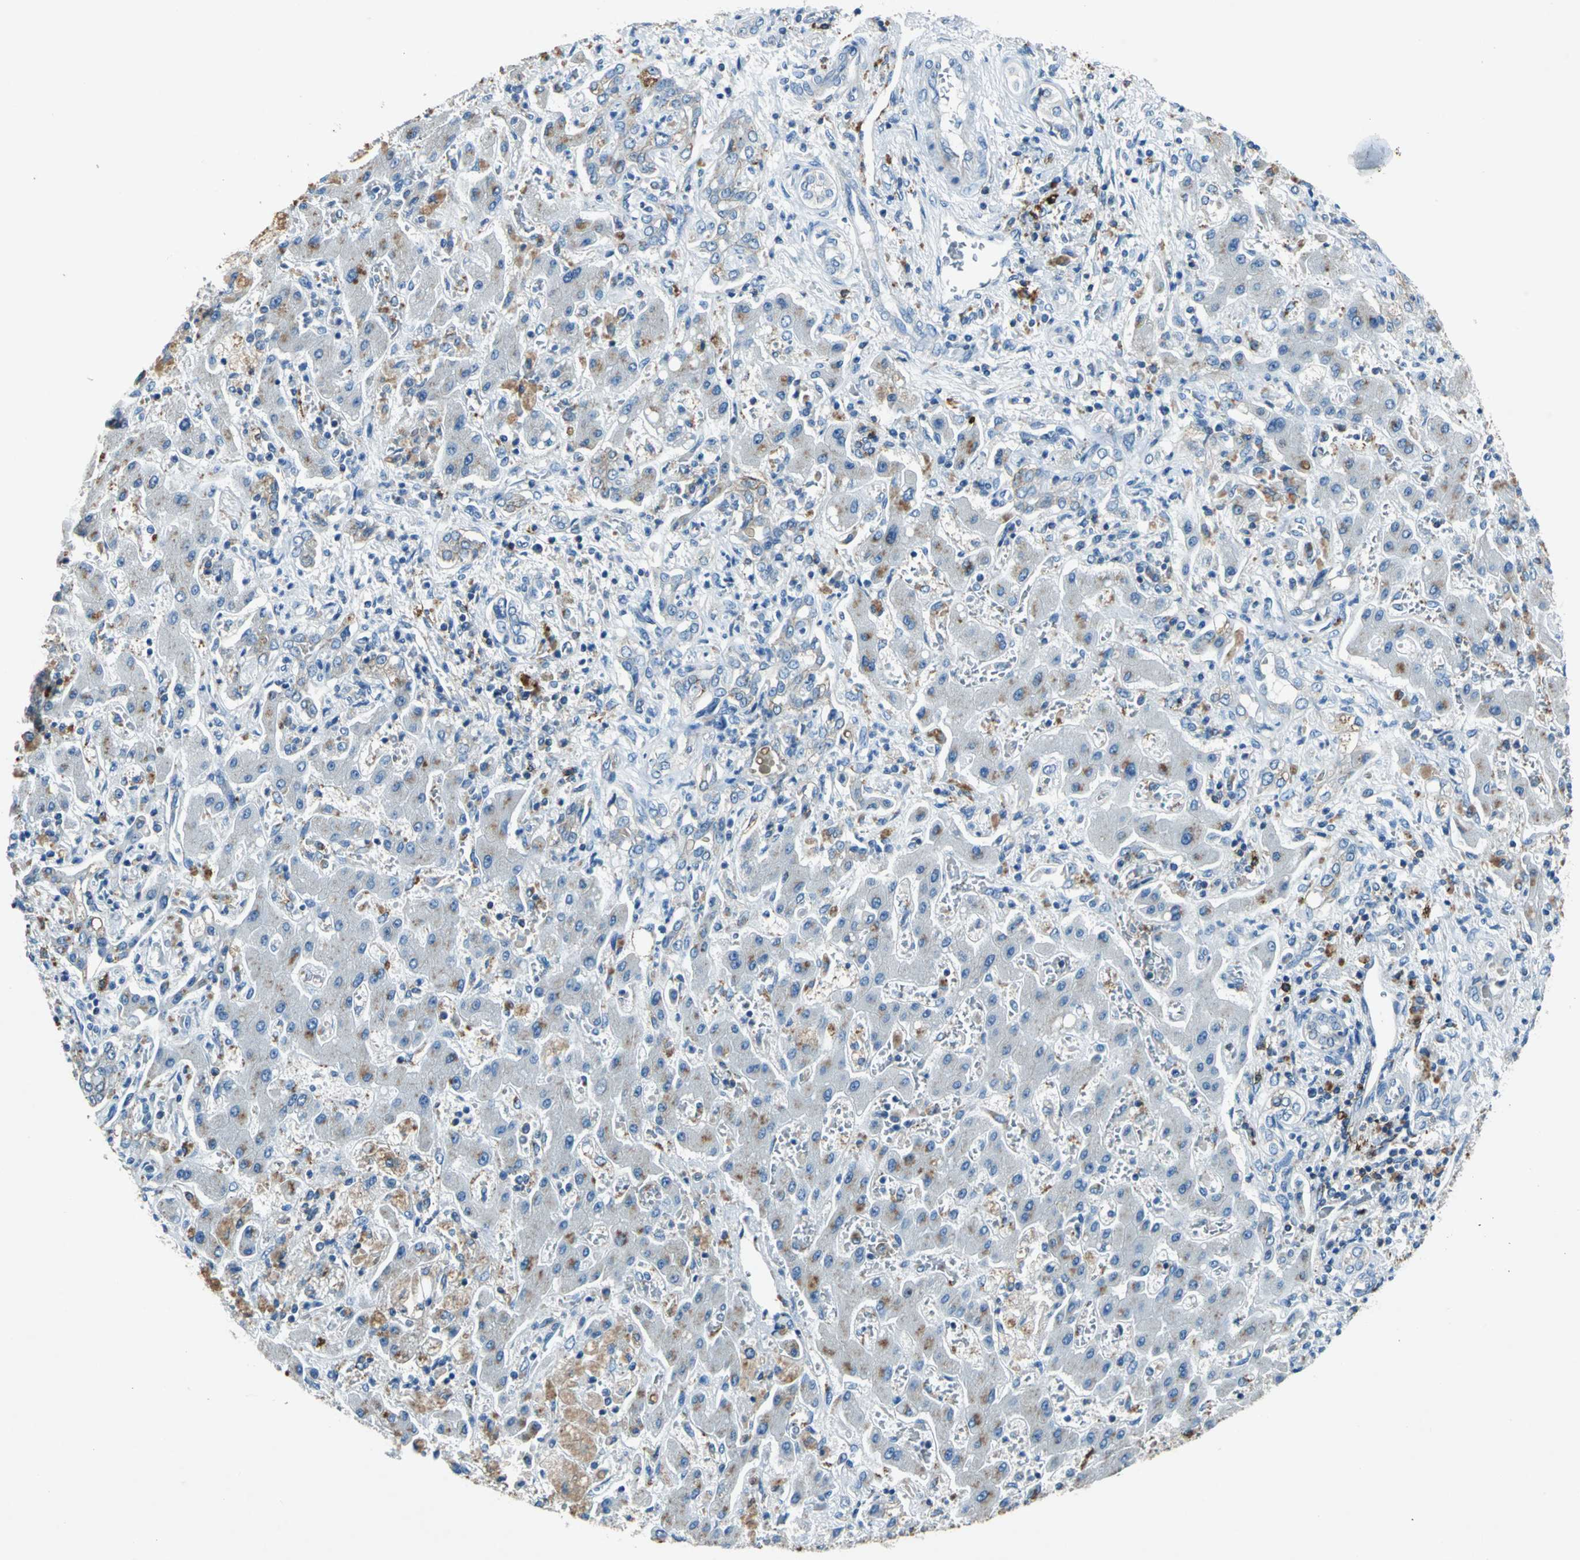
{"staining": {"intensity": "moderate", "quantity": "<25%", "location": "cytoplasmic/membranous"}, "tissue": "liver cancer", "cell_type": "Tumor cells", "image_type": "cancer", "snomed": [{"axis": "morphology", "description": "Cholangiocarcinoma"}, {"axis": "topography", "description": "Liver"}], "caption": "IHC (DAB (3,3'-diaminobenzidine)) staining of human liver cancer displays moderate cytoplasmic/membranous protein staining in about <25% of tumor cells. Nuclei are stained in blue.", "gene": "RPS13", "patient": {"sex": "male", "age": 50}}